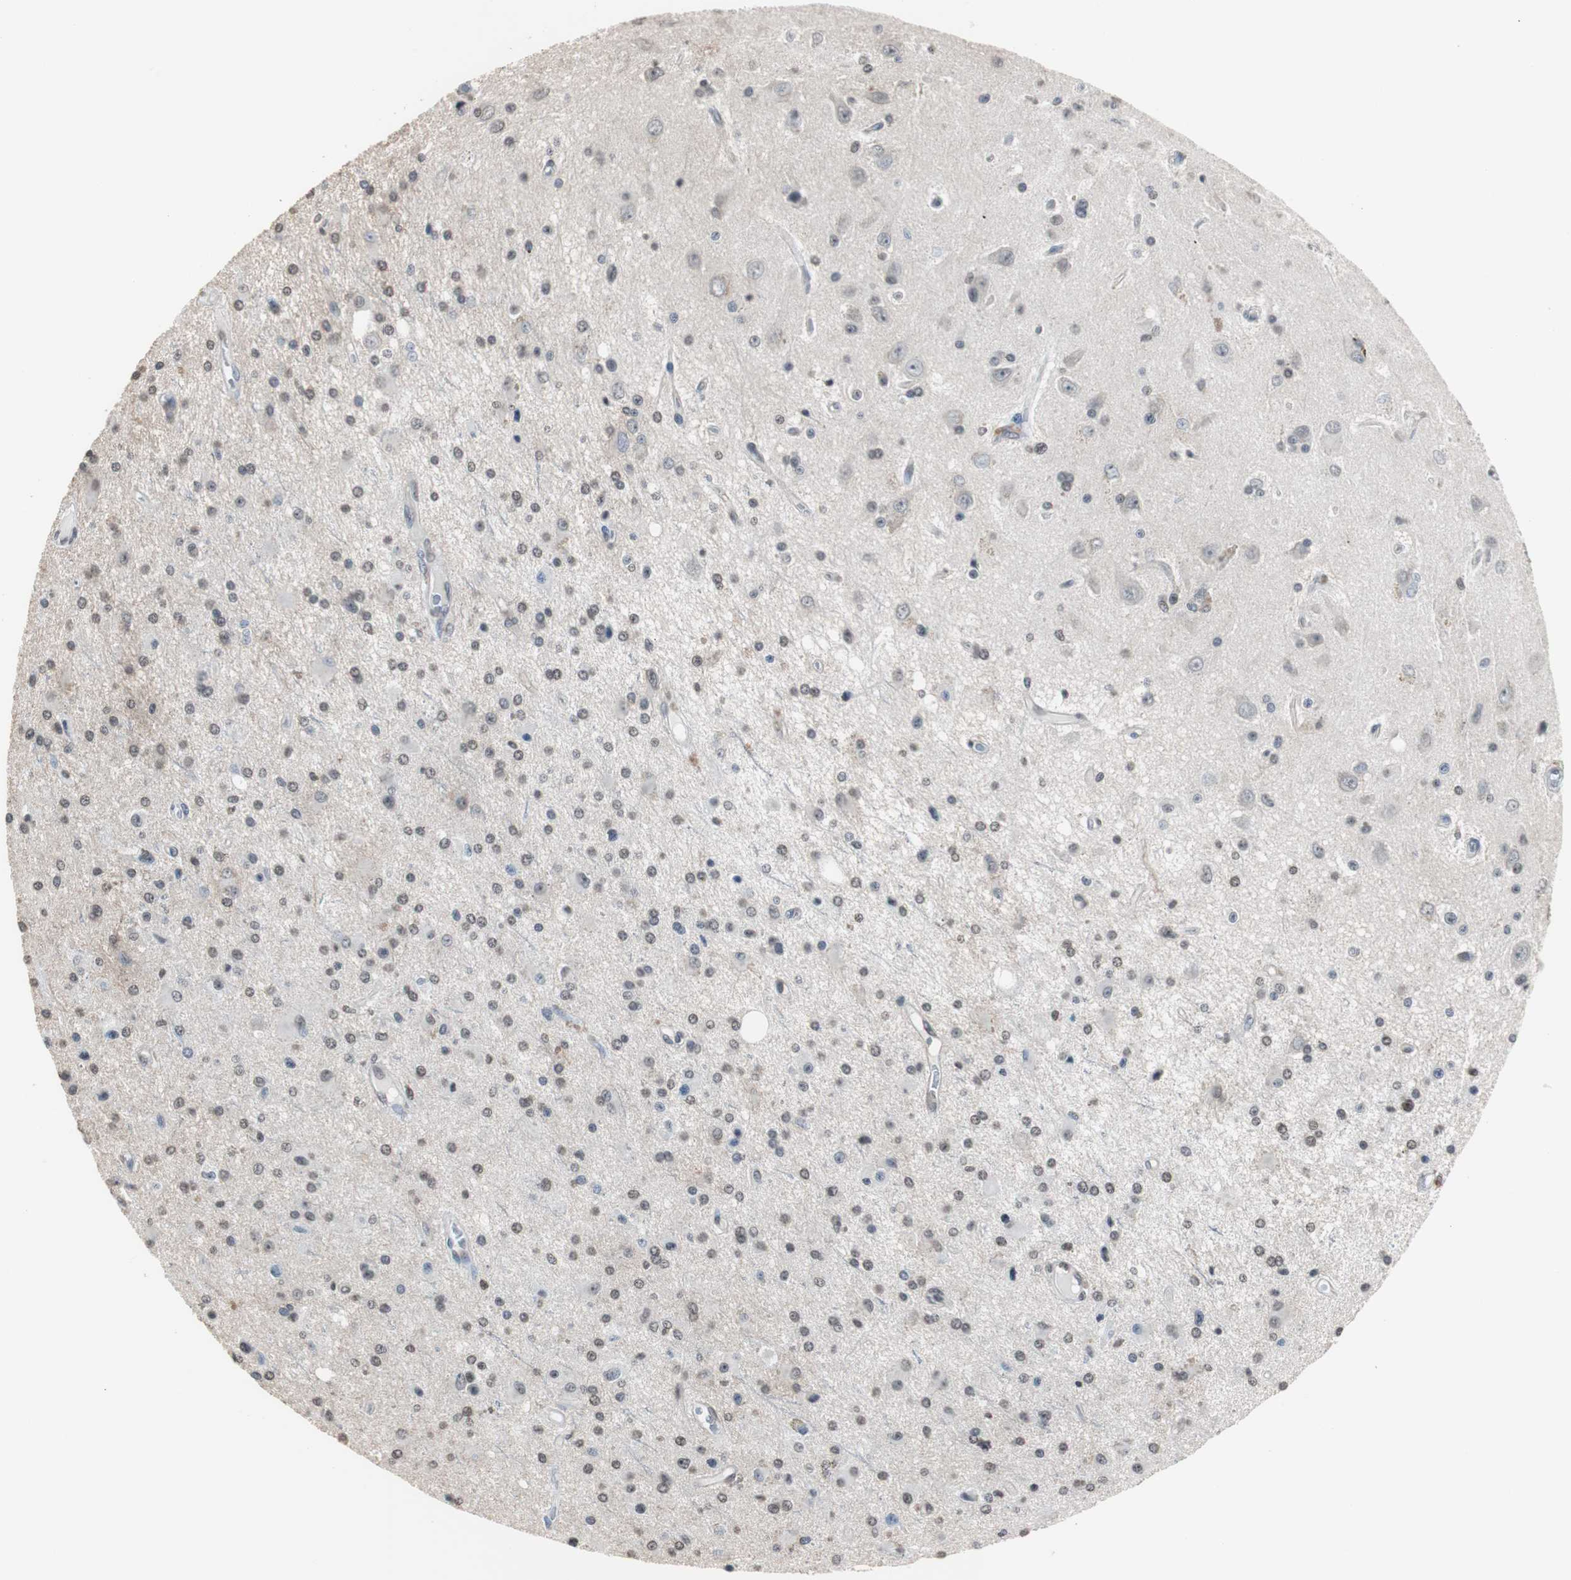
{"staining": {"intensity": "weak", "quantity": ">75%", "location": "nuclear"}, "tissue": "glioma", "cell_type": "Tumor cells", "image_type": "cancer", "snomed": [{"axis": "morphology", "description": "Glioma, malignant, Low grade"}, {"axis": "topography", "description": "Brain"}], "caption": "IHC (DAB (3,3'-diaminobenzidine)) staining of malignant low-grade glioma reveals weak nuclear protein positivity in about >75% of tumor cells. (brown staining indicates protein expression, while blue staining denotes nuclei).", "gene": "TOP2A", "patient": {"sex": "male", "age": 58}}